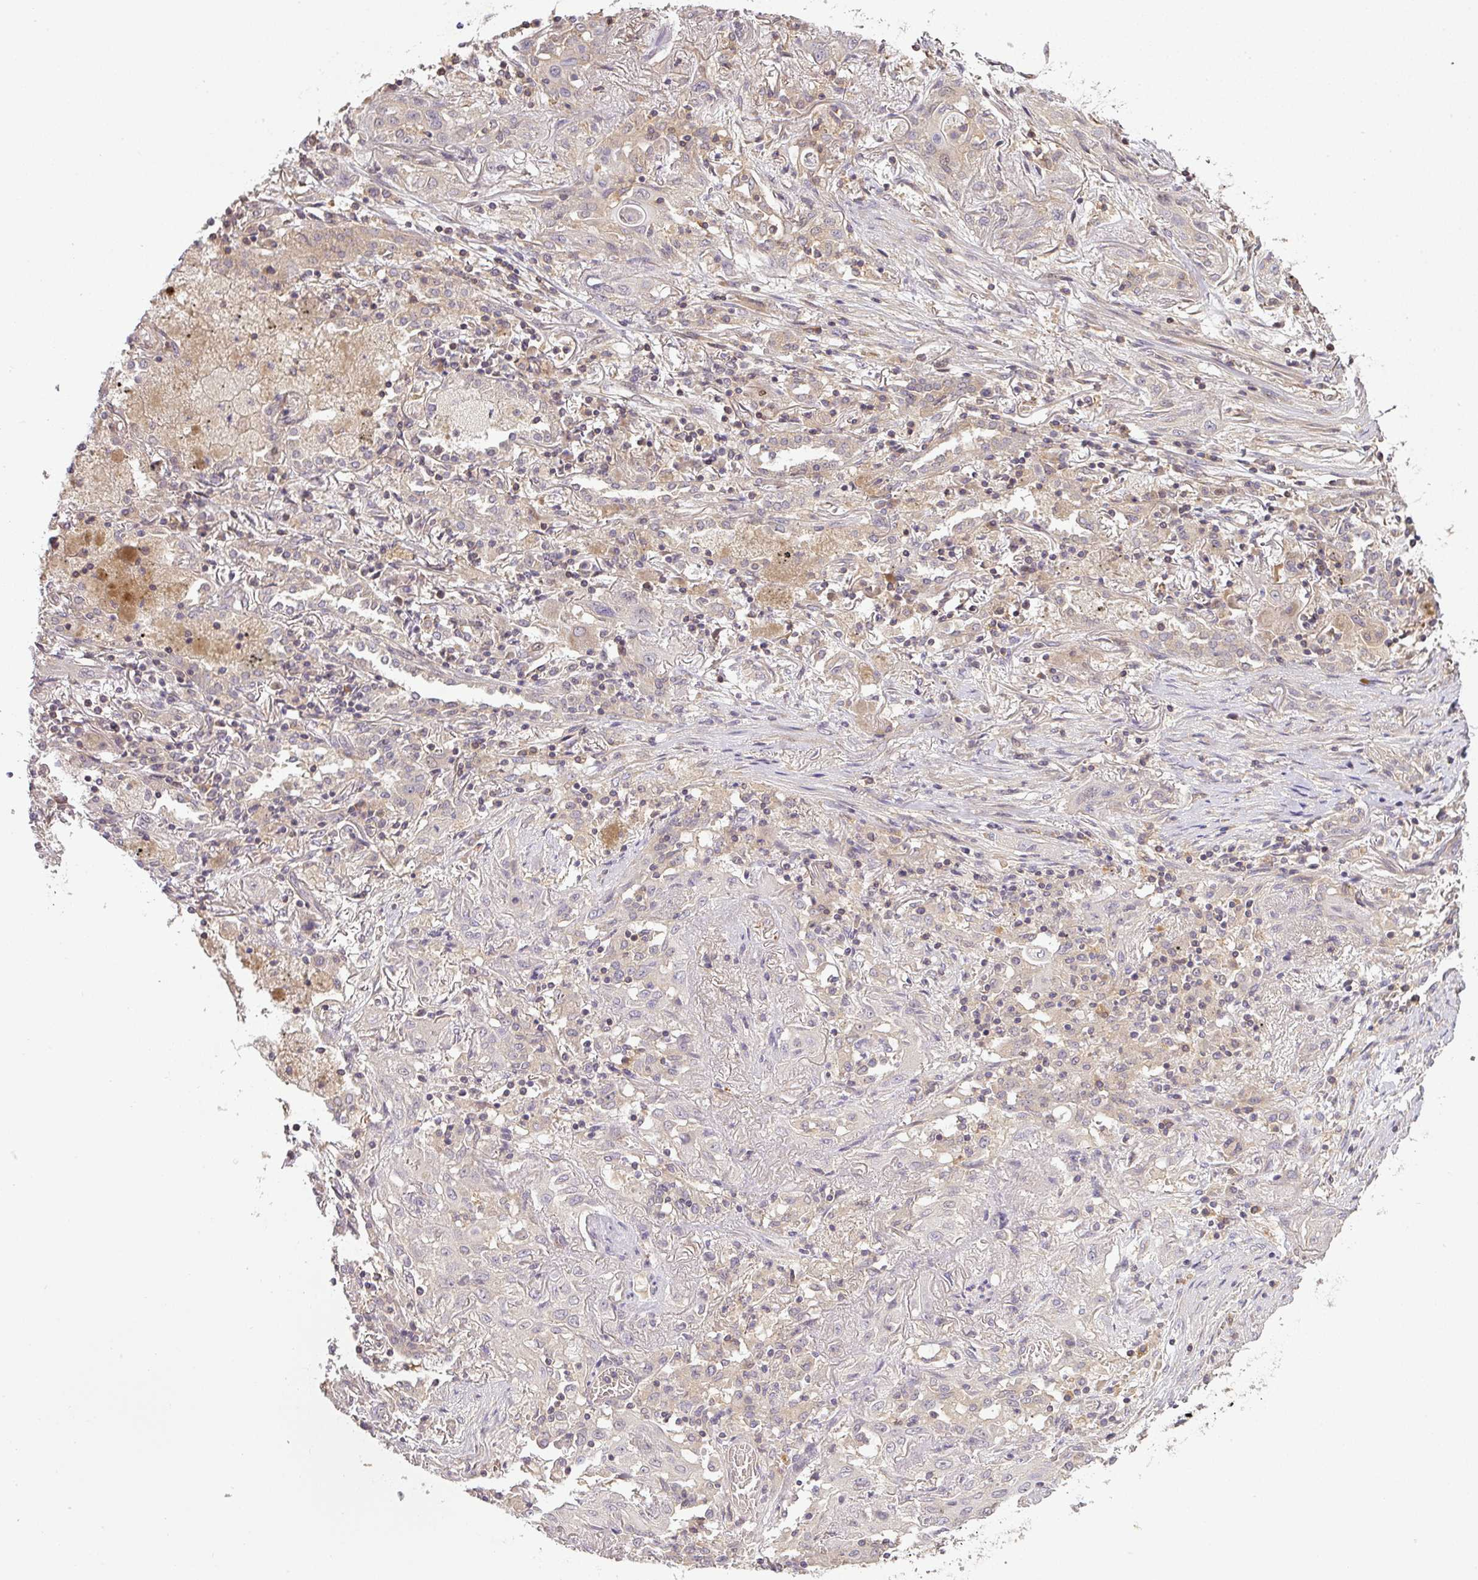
{"staining": {"intensity": "negative", "quantity": "none", "location": "none"}, "tissue": "lung cancer", "cell_type": "Tumor cells", "image_type": "cancer", "snomed": [{"axis": "morphology", "description": "Squamous cell carcinoma, NOS"}, {"axis": "topography", "description": "Lung"}], "caption": "The immunohistochemistry (IHC) histopathology image has no significant expression in tumor cells of lung squamous cell carcinoma tissue. (DAB immunohistochemistry (IHC) with hematoxylin counter stain).", "gene": "TCL1B", "patient": {"sex": "female", "age": 47}}